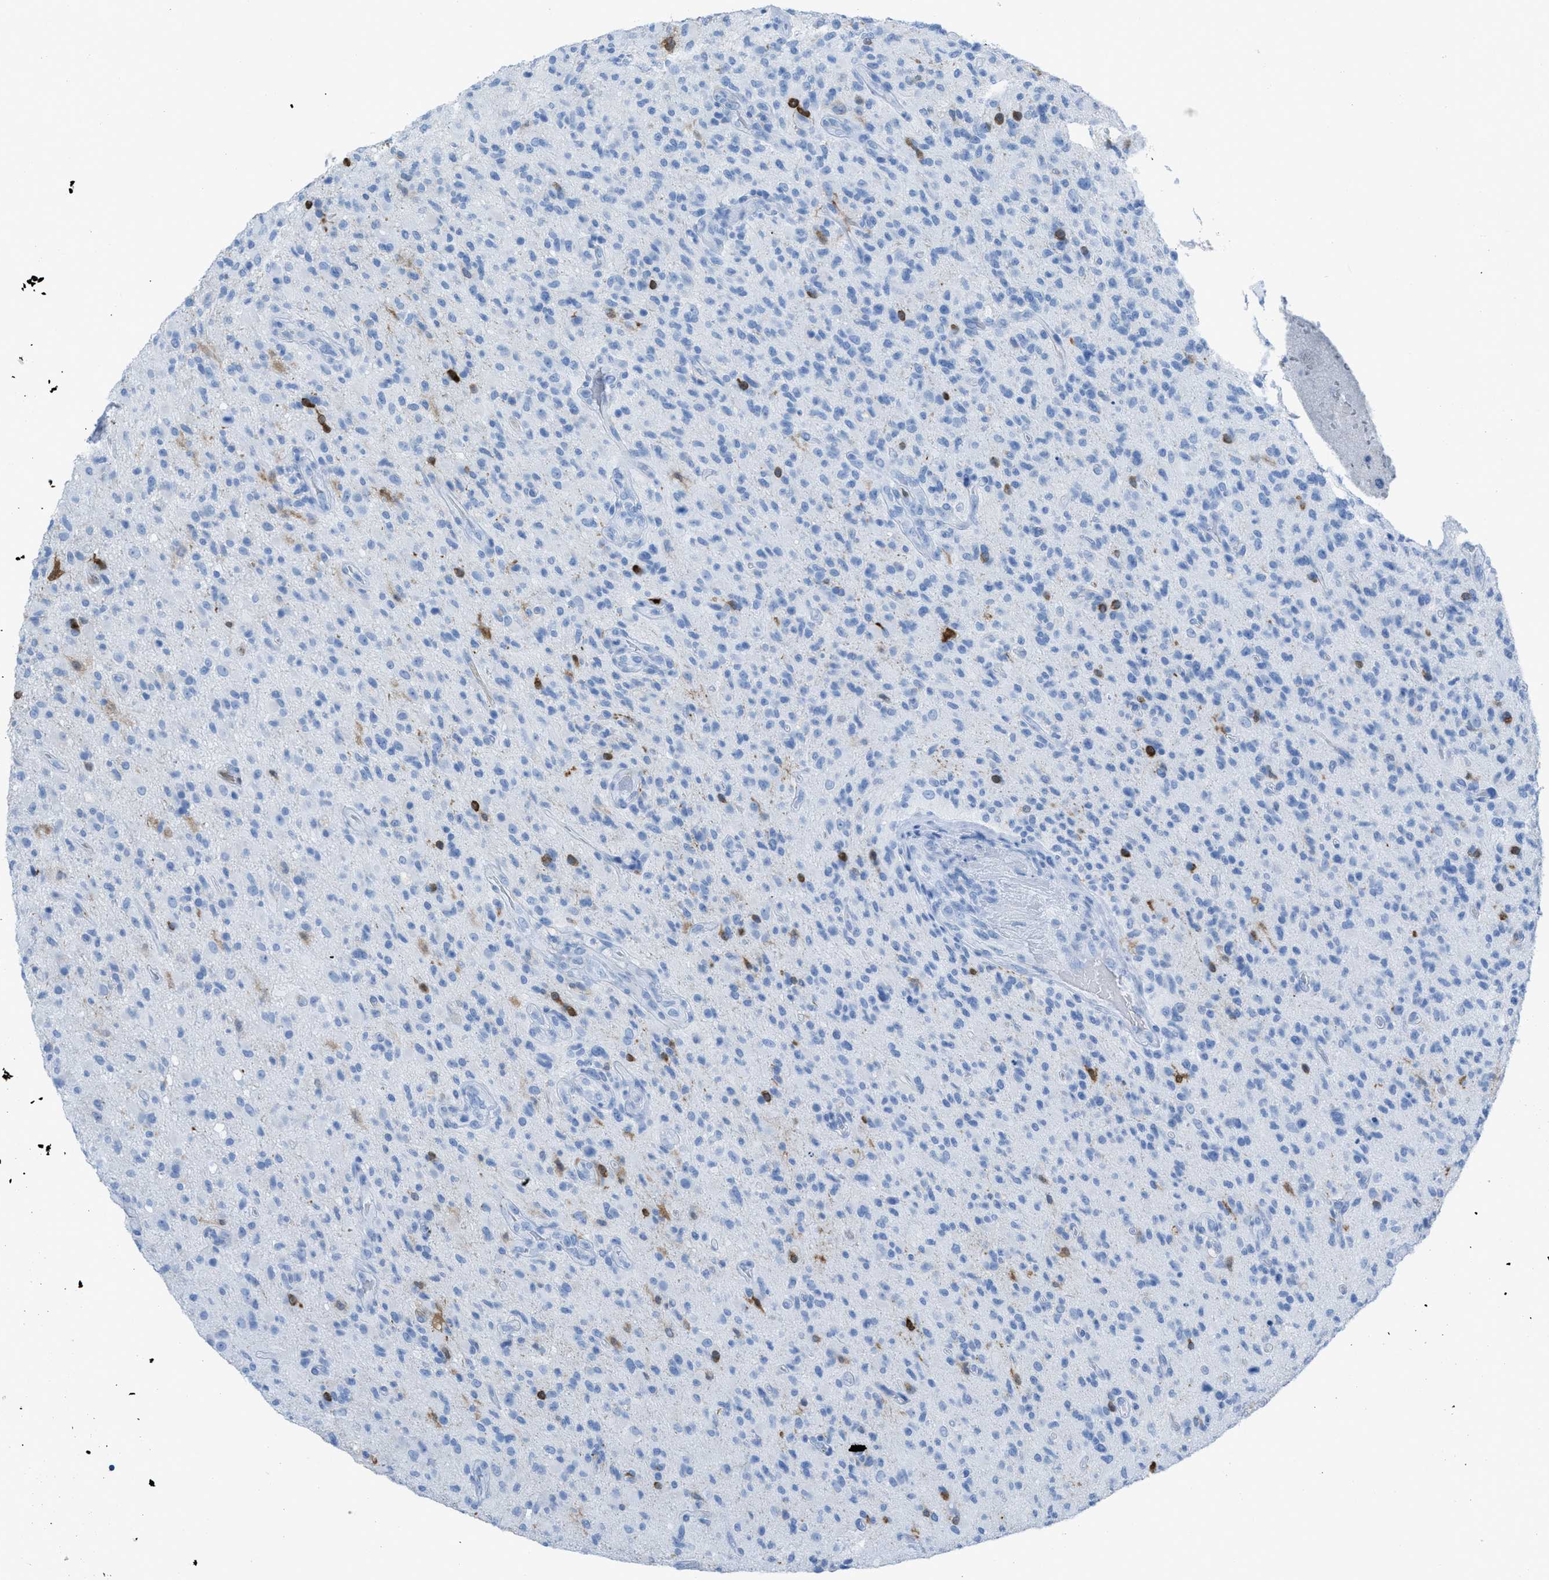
{"staining": {"intensity": "negative", "quantity": "none", "location": "none"}, "tissue": "glioma", "cell_type": "Tumor cells", "image_type": "cancer", "snomed": [{"axis": "morphology", "description": "Glioma, malignant, High grade"}, {"axis": "topography", "description": "Brain"}], "caption": "Immunohistochemistry of malignant high-grade glioma shows no expression in tumor cells. (Stains: DAB immunohistochemistry with hematoxylin counter stain, Microscopy: brightfield microscopy at high magnification).", "gene": "CDKN2A", "patient": {"sex": "male", "age": 71}}